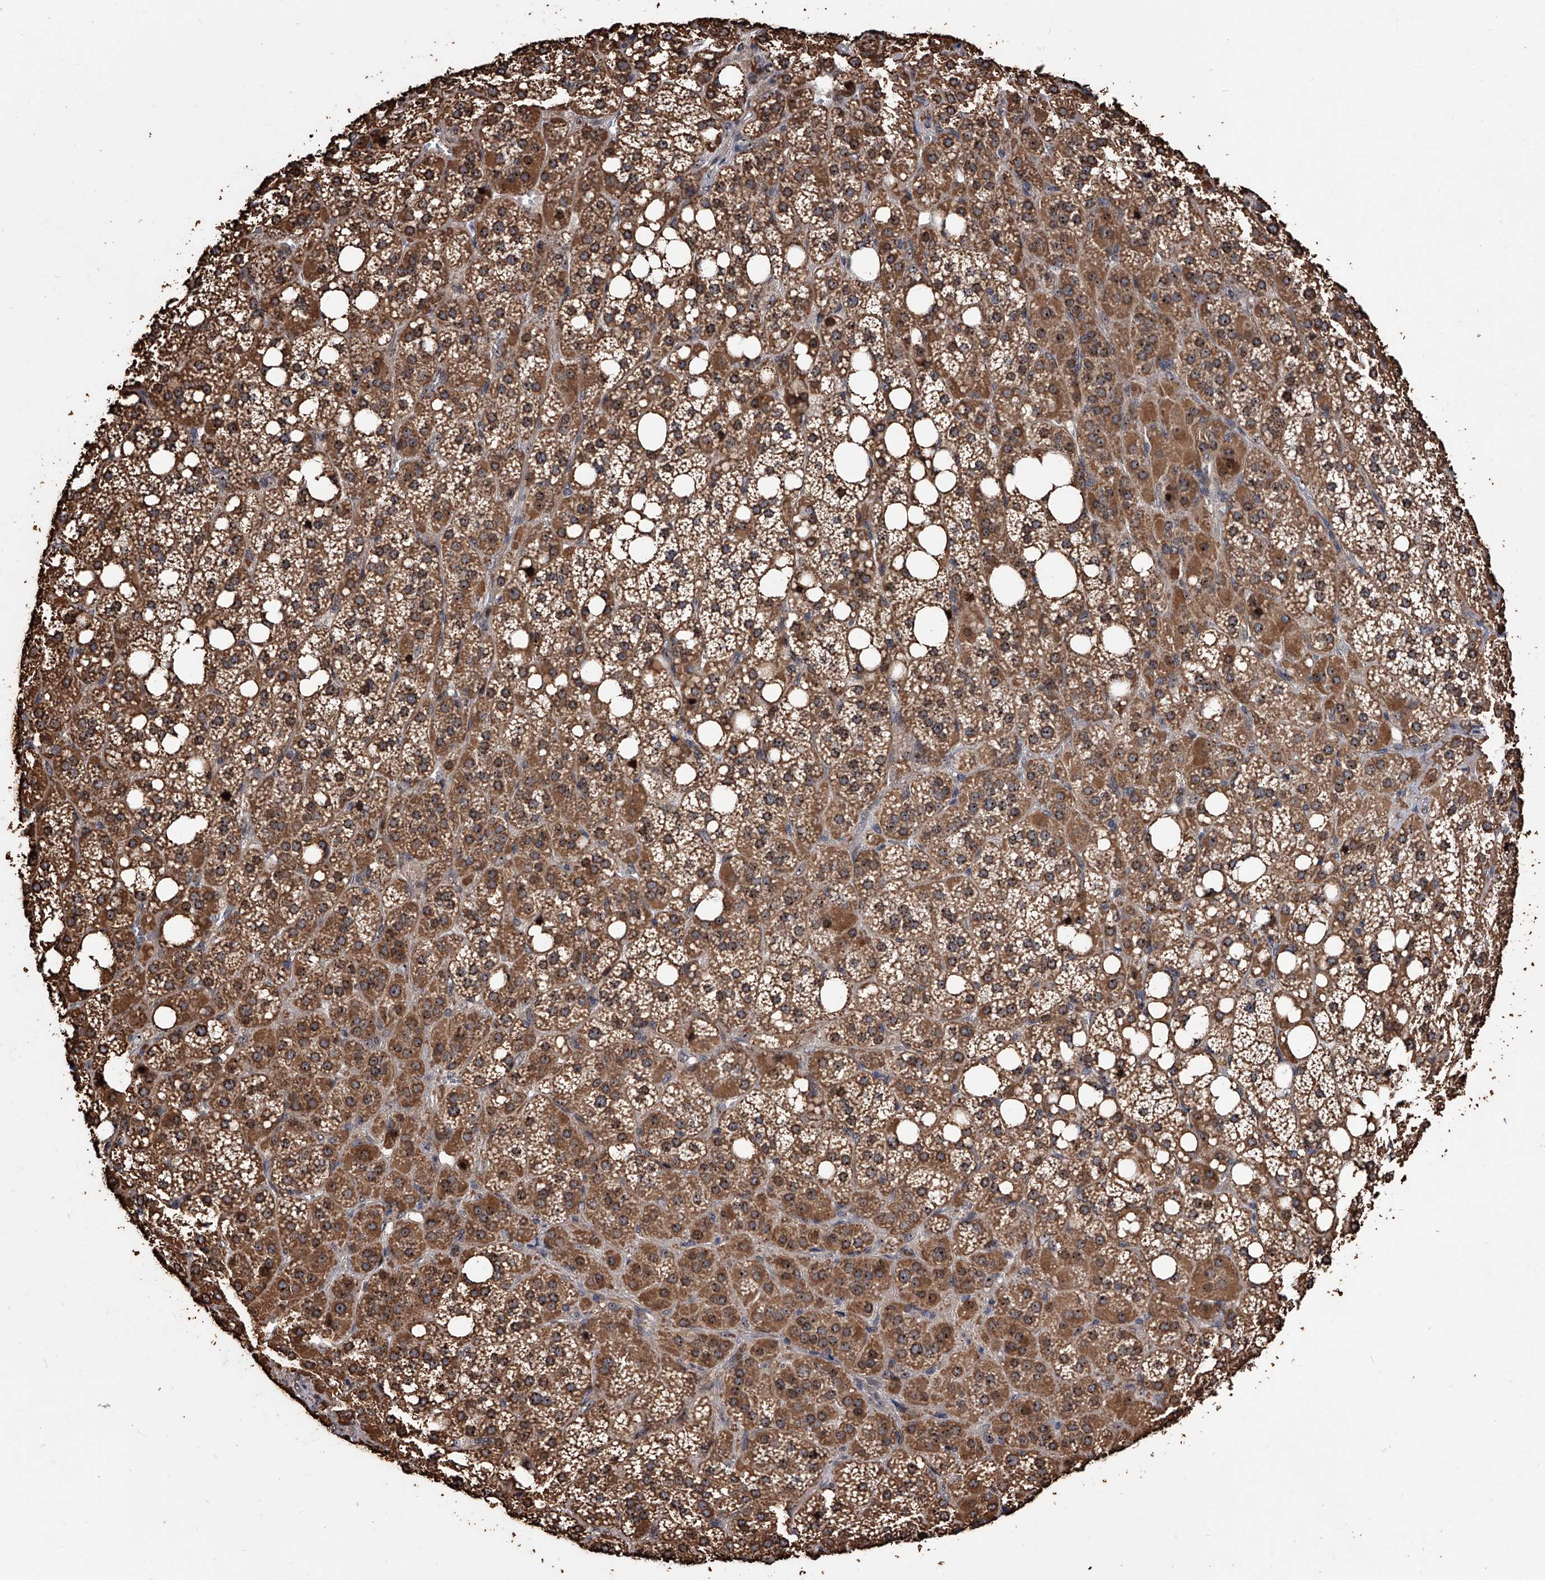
{"staining": {"intensity": "strong", "quantity": ">75%", "location": "cytoplasmic/membranous"}, "tissue": "adrenal gland", "cell_type": "Glandular cells", "image_type": "normal", "snomed": [{"axis": "morphology", "description": "Normal tissue, NOS"}, {"axis": "topography", "description": "Adrenal gland"}], "caption": "Strong cytoplasmic/membranous protein staining is seen in approximately >75% of glandular cells in adrenal gland. (Brightfield microscopy of DAB IHC at high magnification).", "gene": "SMPDL3A", "patient": {"sex": "female", "age": 59}}